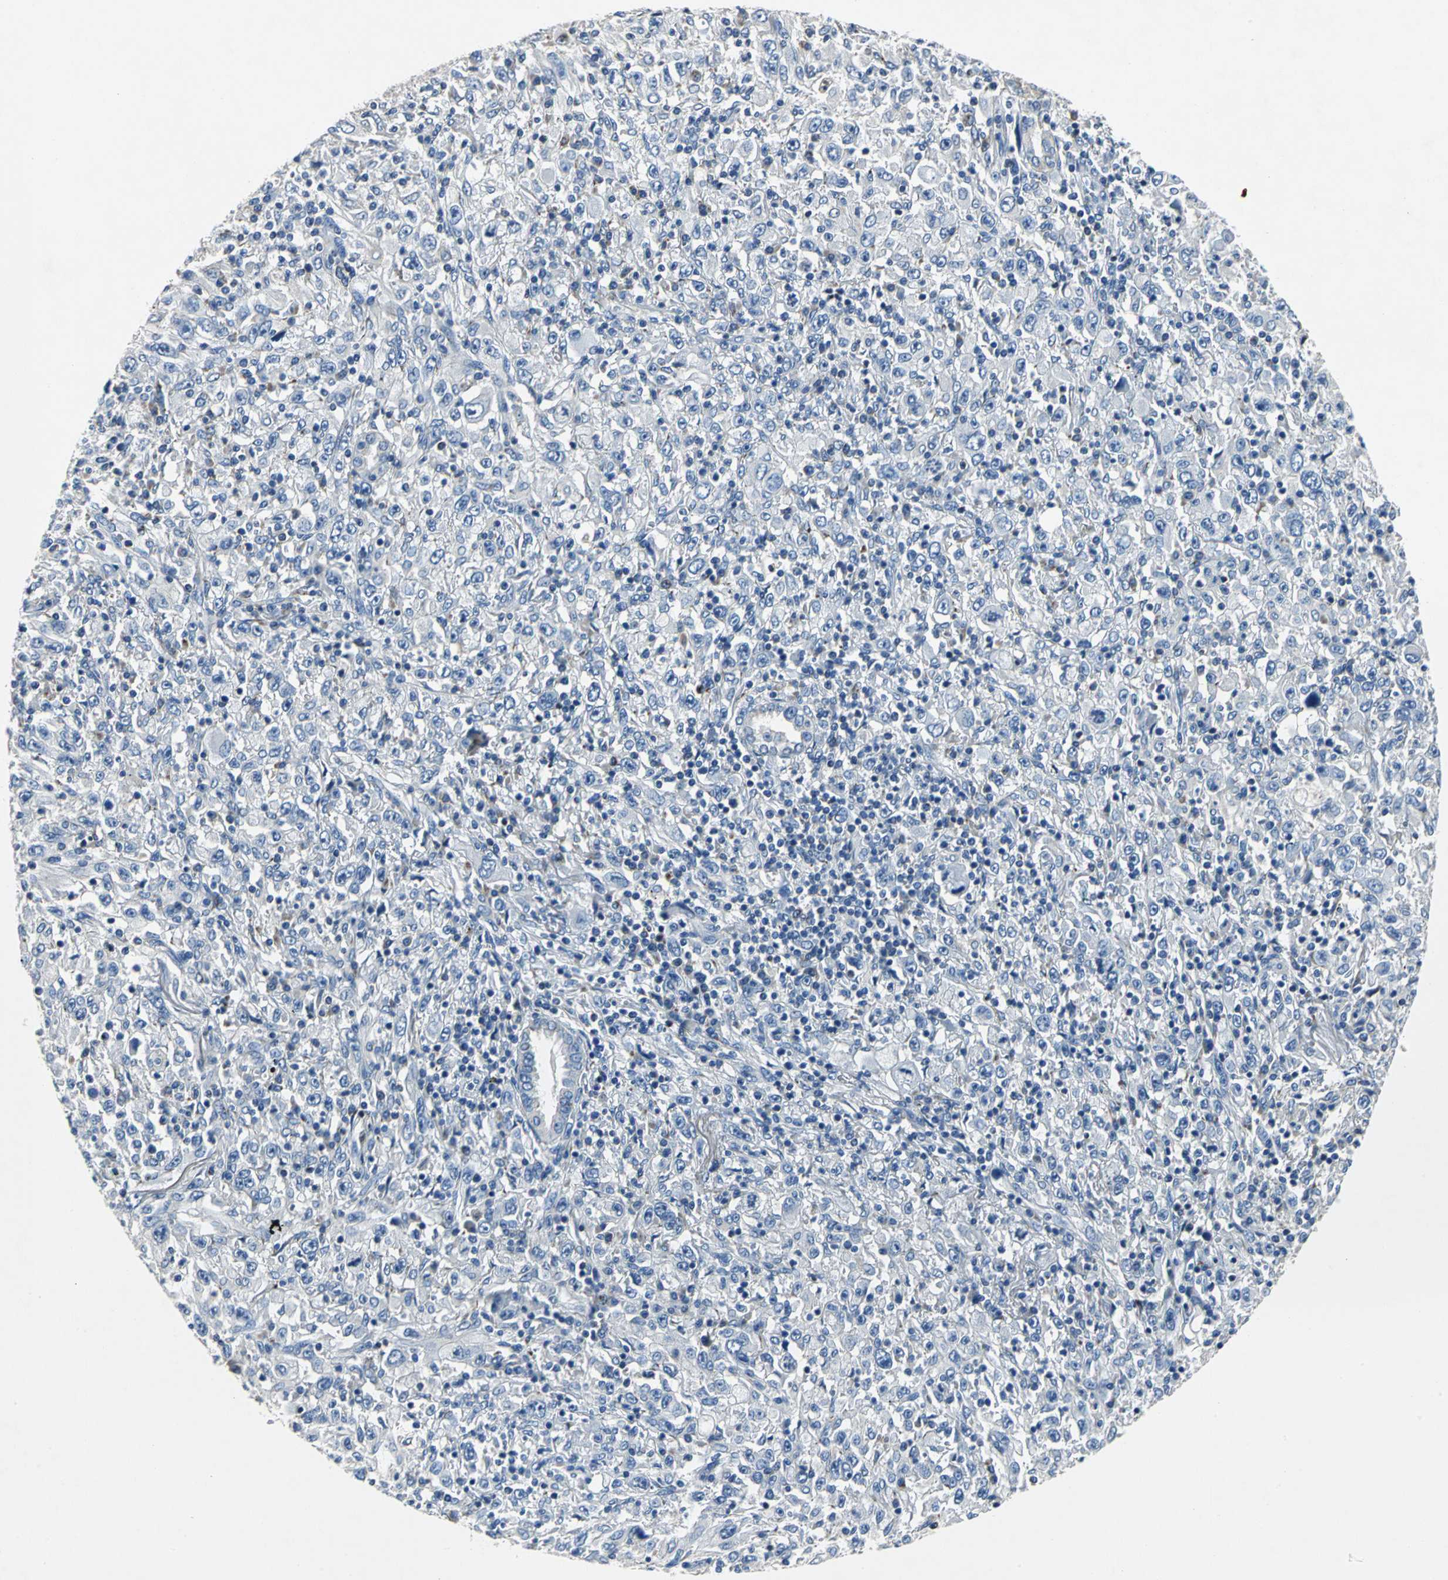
{"staining": {"intensity": "negative", "quantity": "none", "location": "none"}, "tissue": "melanoma", "cell_type": "Tumor cells", "image_type": "cancer", "snomed": [{"axis": "morphology", "description": "Malignant melanoma, Metastatic site"}, {"axis": "topography", "description": "Skin"}], "caption": "Malignant melanoma (metastatic site) was stained to show a protein in brown. There is no significant staining in tumor cells.", "gene": "IFI6", "patient": {"sex": "female", "age": 56}}